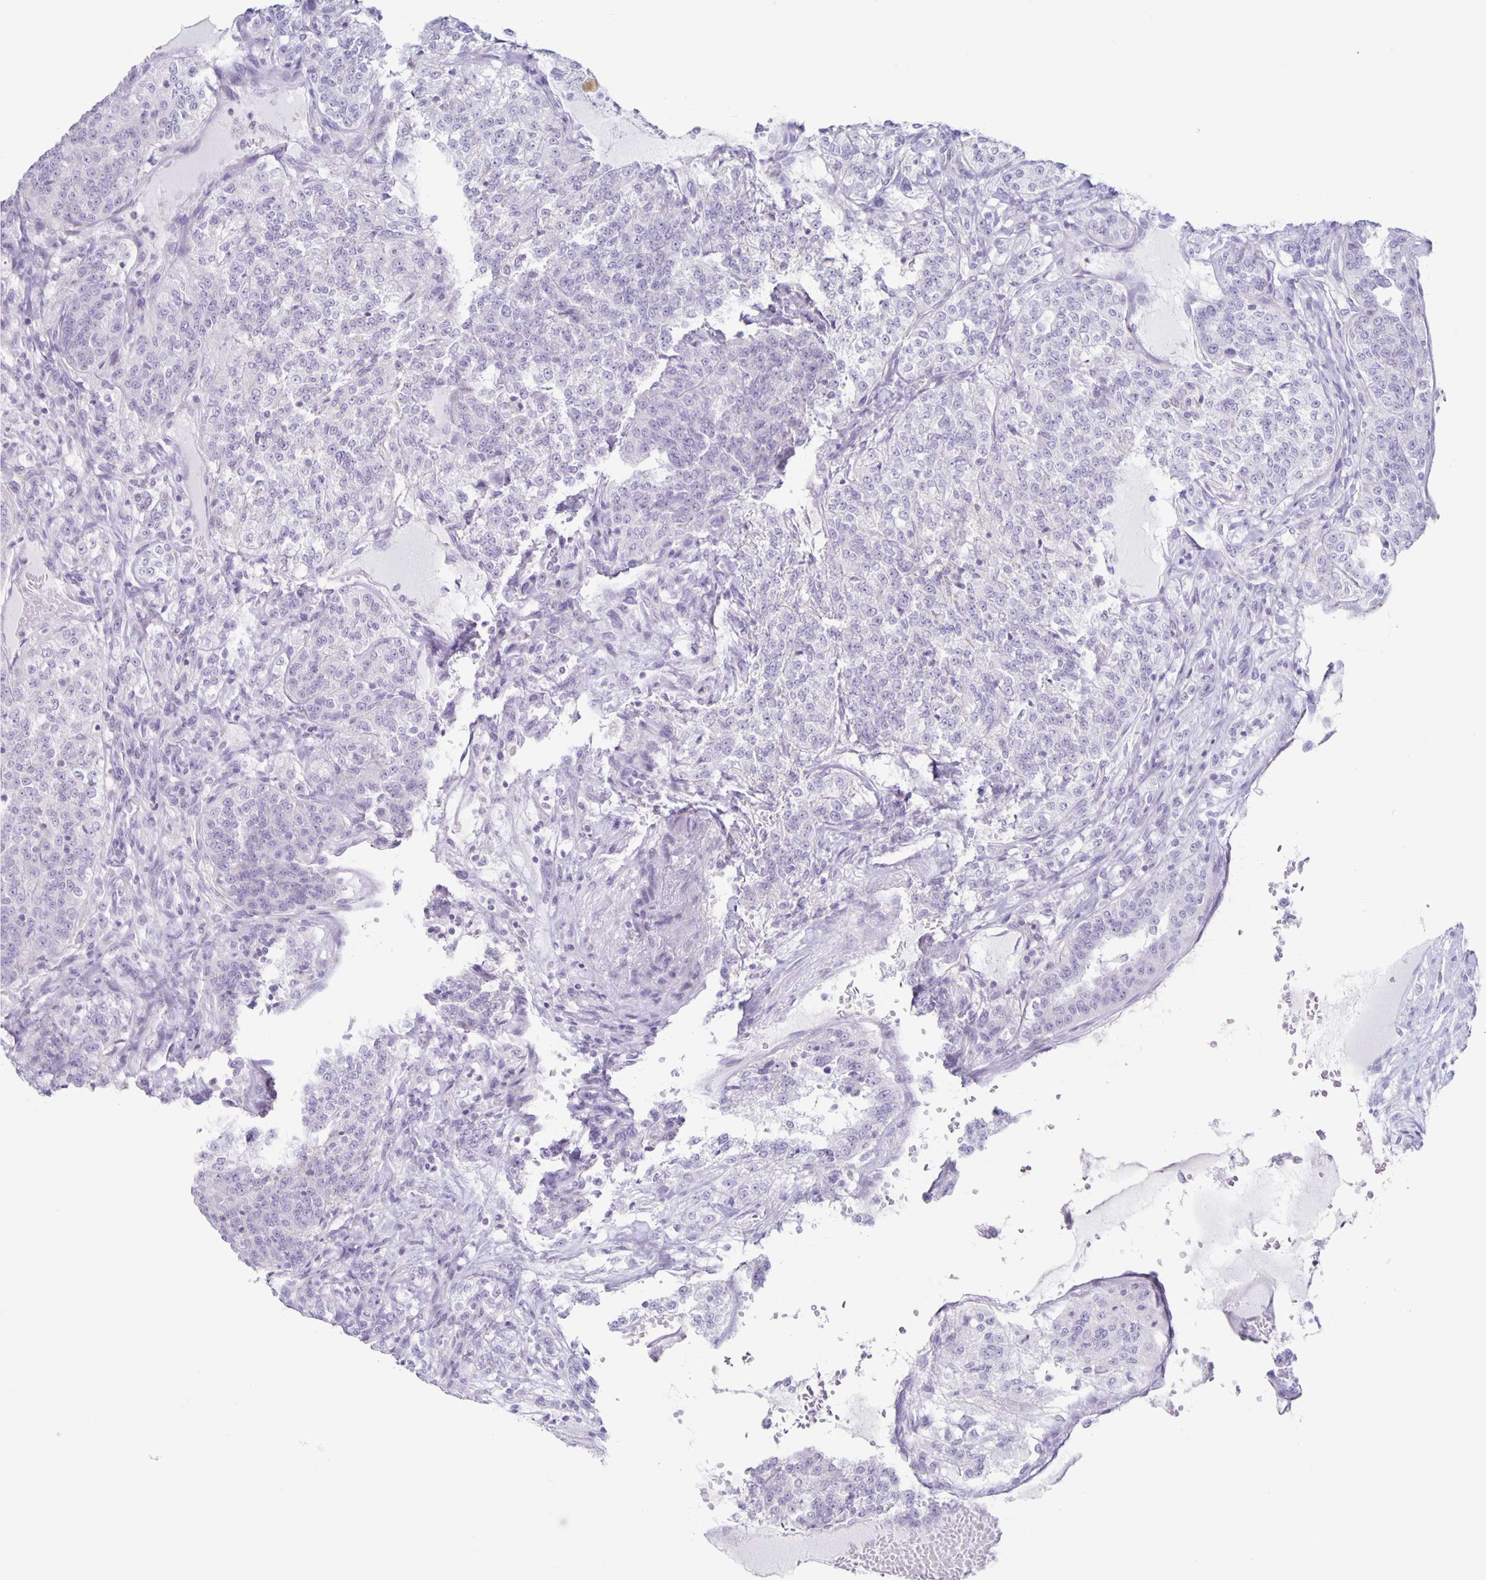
{"staining": {"intensity": "negative", "quantity": "none", "location": "none"}, "tissue": "renal cancer", "cell_type": "Tumor cells", "image_type": "cancer", "snomed": [{"axis": "morphology", "description": "Adenocarcinoma, NOS"}, {"axis": "topography", "description": "Kidney"}], "caption": "DAB (3,3'-diaminobenzidine) immunohistochemical staining of human renal cancer reveals no significant positivity in tumor cells.", "gene": "CT45A5", "patient": {"sex": "female", "age": 63}}